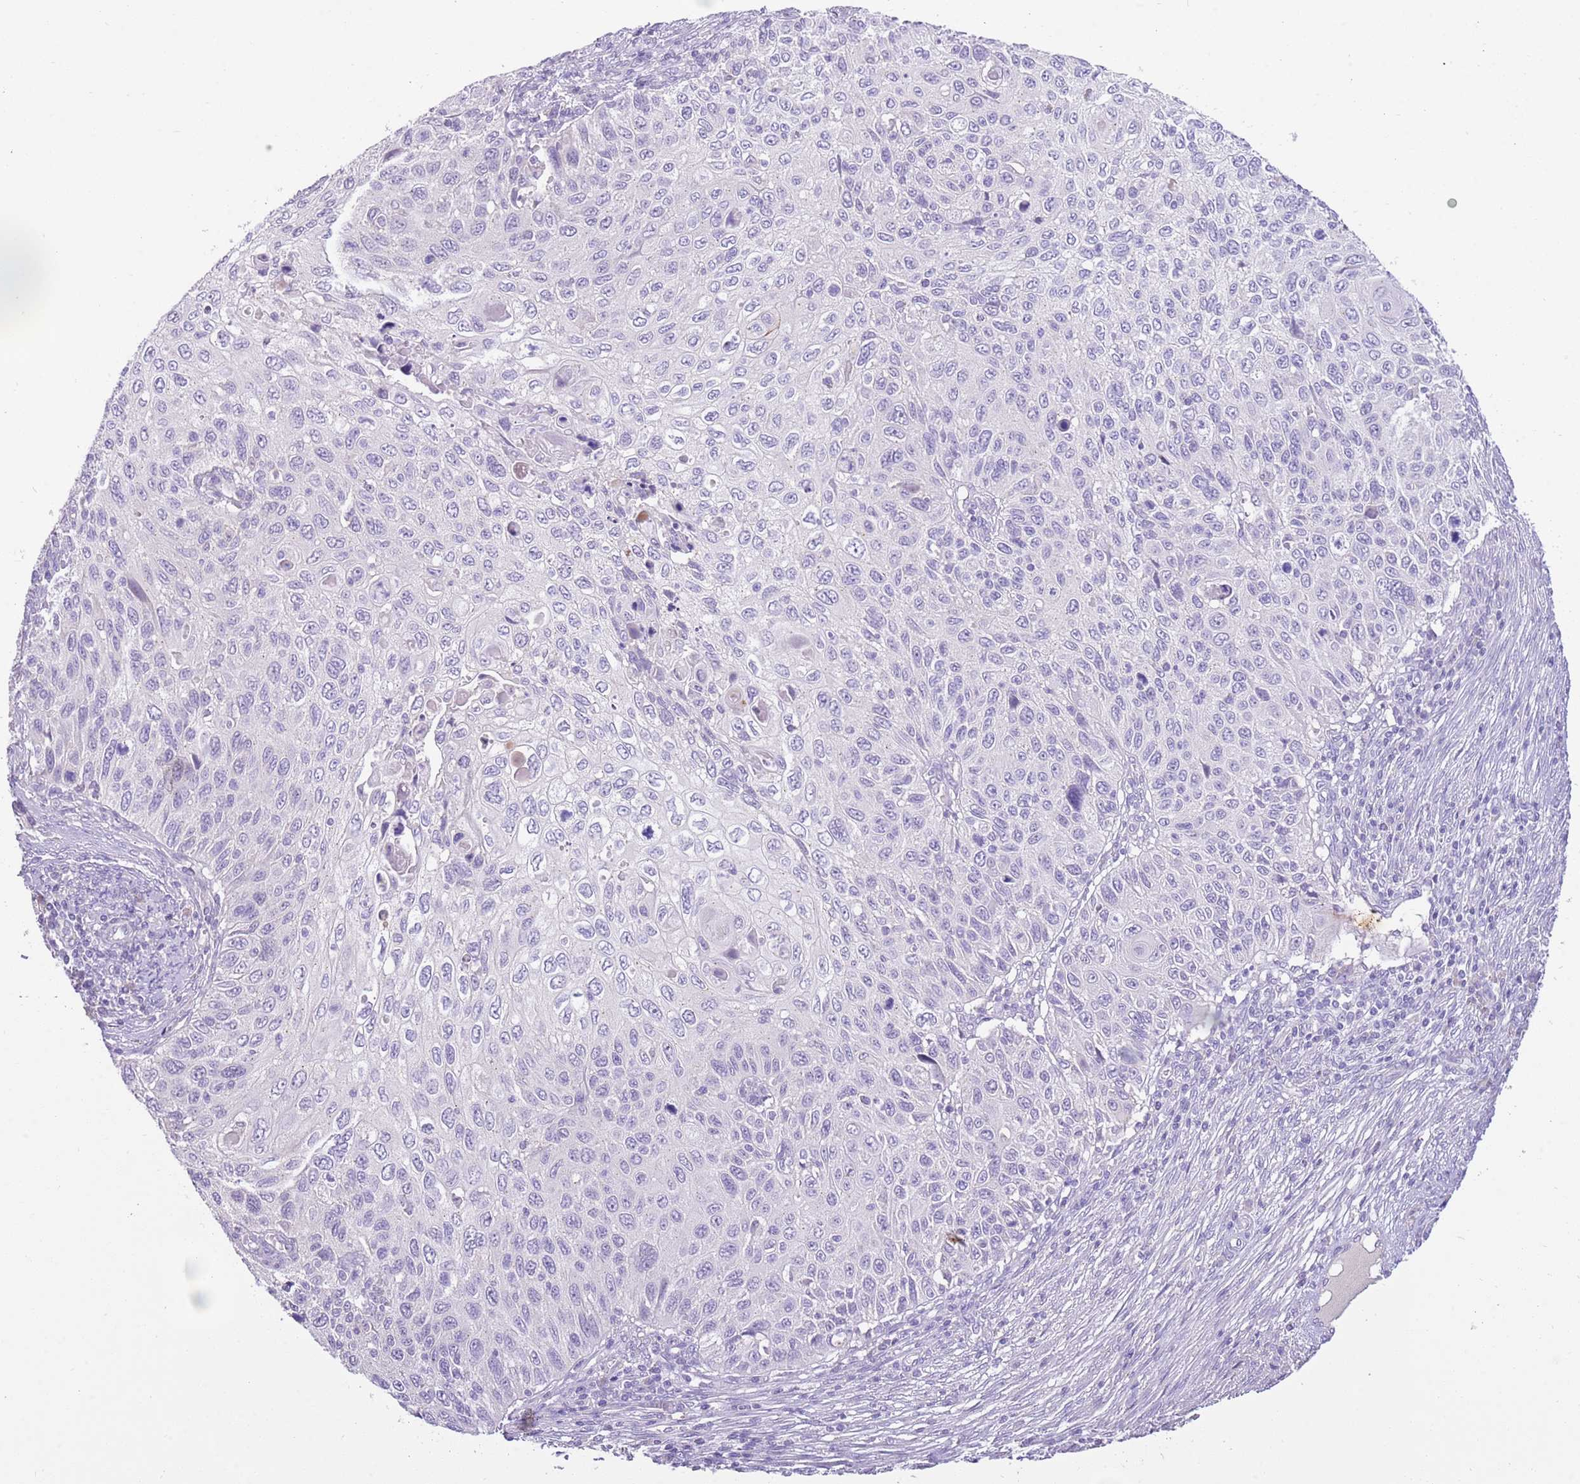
{"staining": {"intensity": "negative", "quantity": "none", "location": "none"}, "tissue": "cervical cancer", "cell_type": "Tumor cells", "image_type": "cancer", "snomed": [{"axis": "morphology", "description": "Squamous cell carcinoma, NOS"}, {"axis": "topography", "description": "Cervix"}], "caption": "Immunohistochemistry (IHC) histopathology image of neoplastic tissue: human cervical cancer (squamous cell carcinoma) stained with DAB (3,3'-diaminobenzidine) demonstrates no significant protein expression in tumor cells. (Brightfield microscopy of DAB immunohistochemistry (IHC) at high magnification).", "gene": "SFTPA1", "patient": {"sex": "female", "age": 70}}